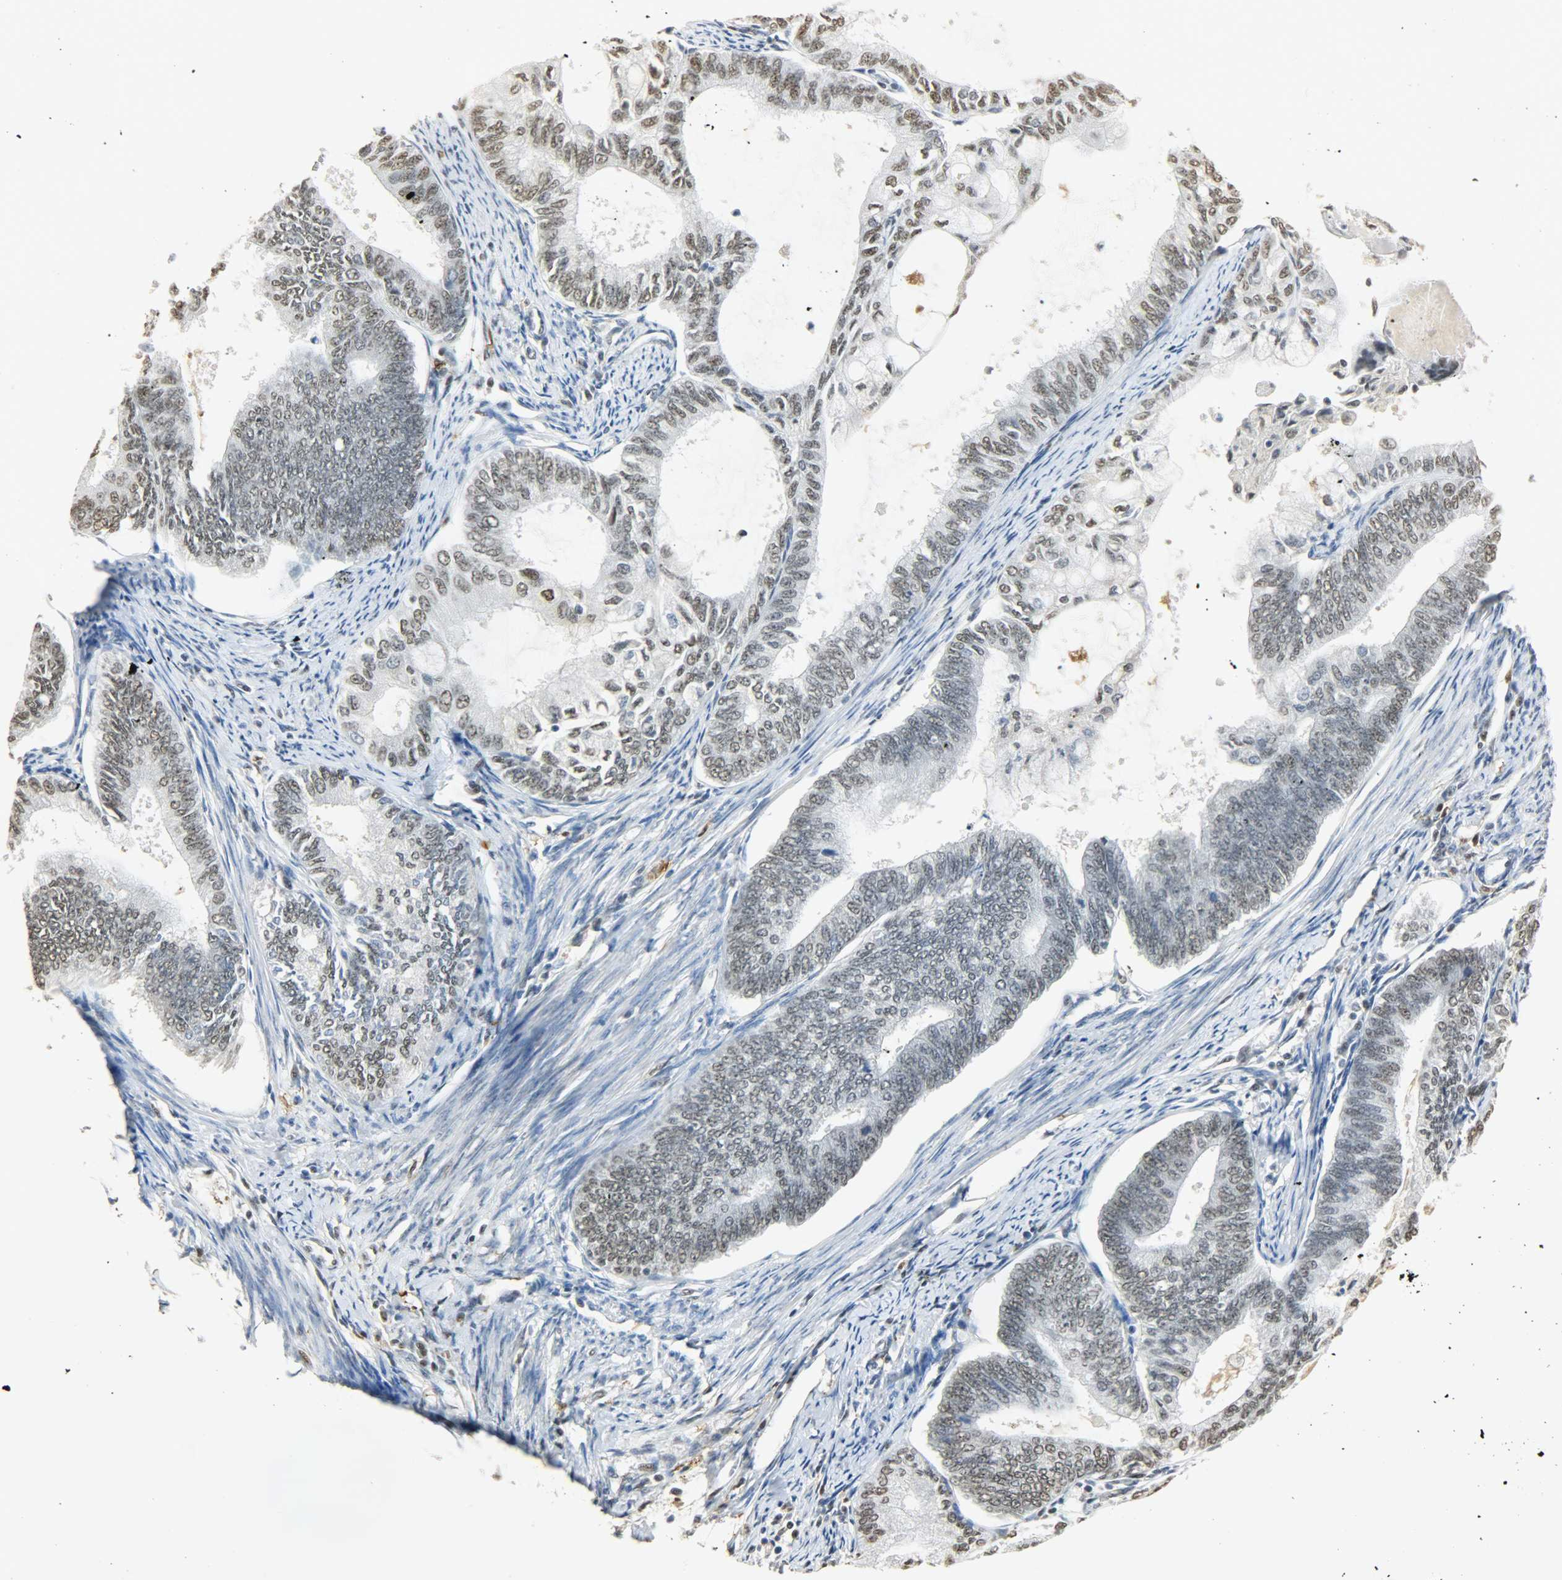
{"staining": {"intensity": "weak", "quantity": "25%-75%", "location": "nuclear"}, "tissue": "endometrial cancer", "cell_type": "Tumor cells", "image_type": "cancer", "snomed": [{"axis": "morphology", "description": "Adenocarcinoma, NOS"}, {"axis": "topography", "description": "Endometrium"}], "caption": "DAB immunohistochemical staining of human endometrial cancer displays weak nuclear protein staining in approximately 25%-75% of tumor cells.", "gene": "NGFR", "patient": {"sex": "female", "age": 86}}